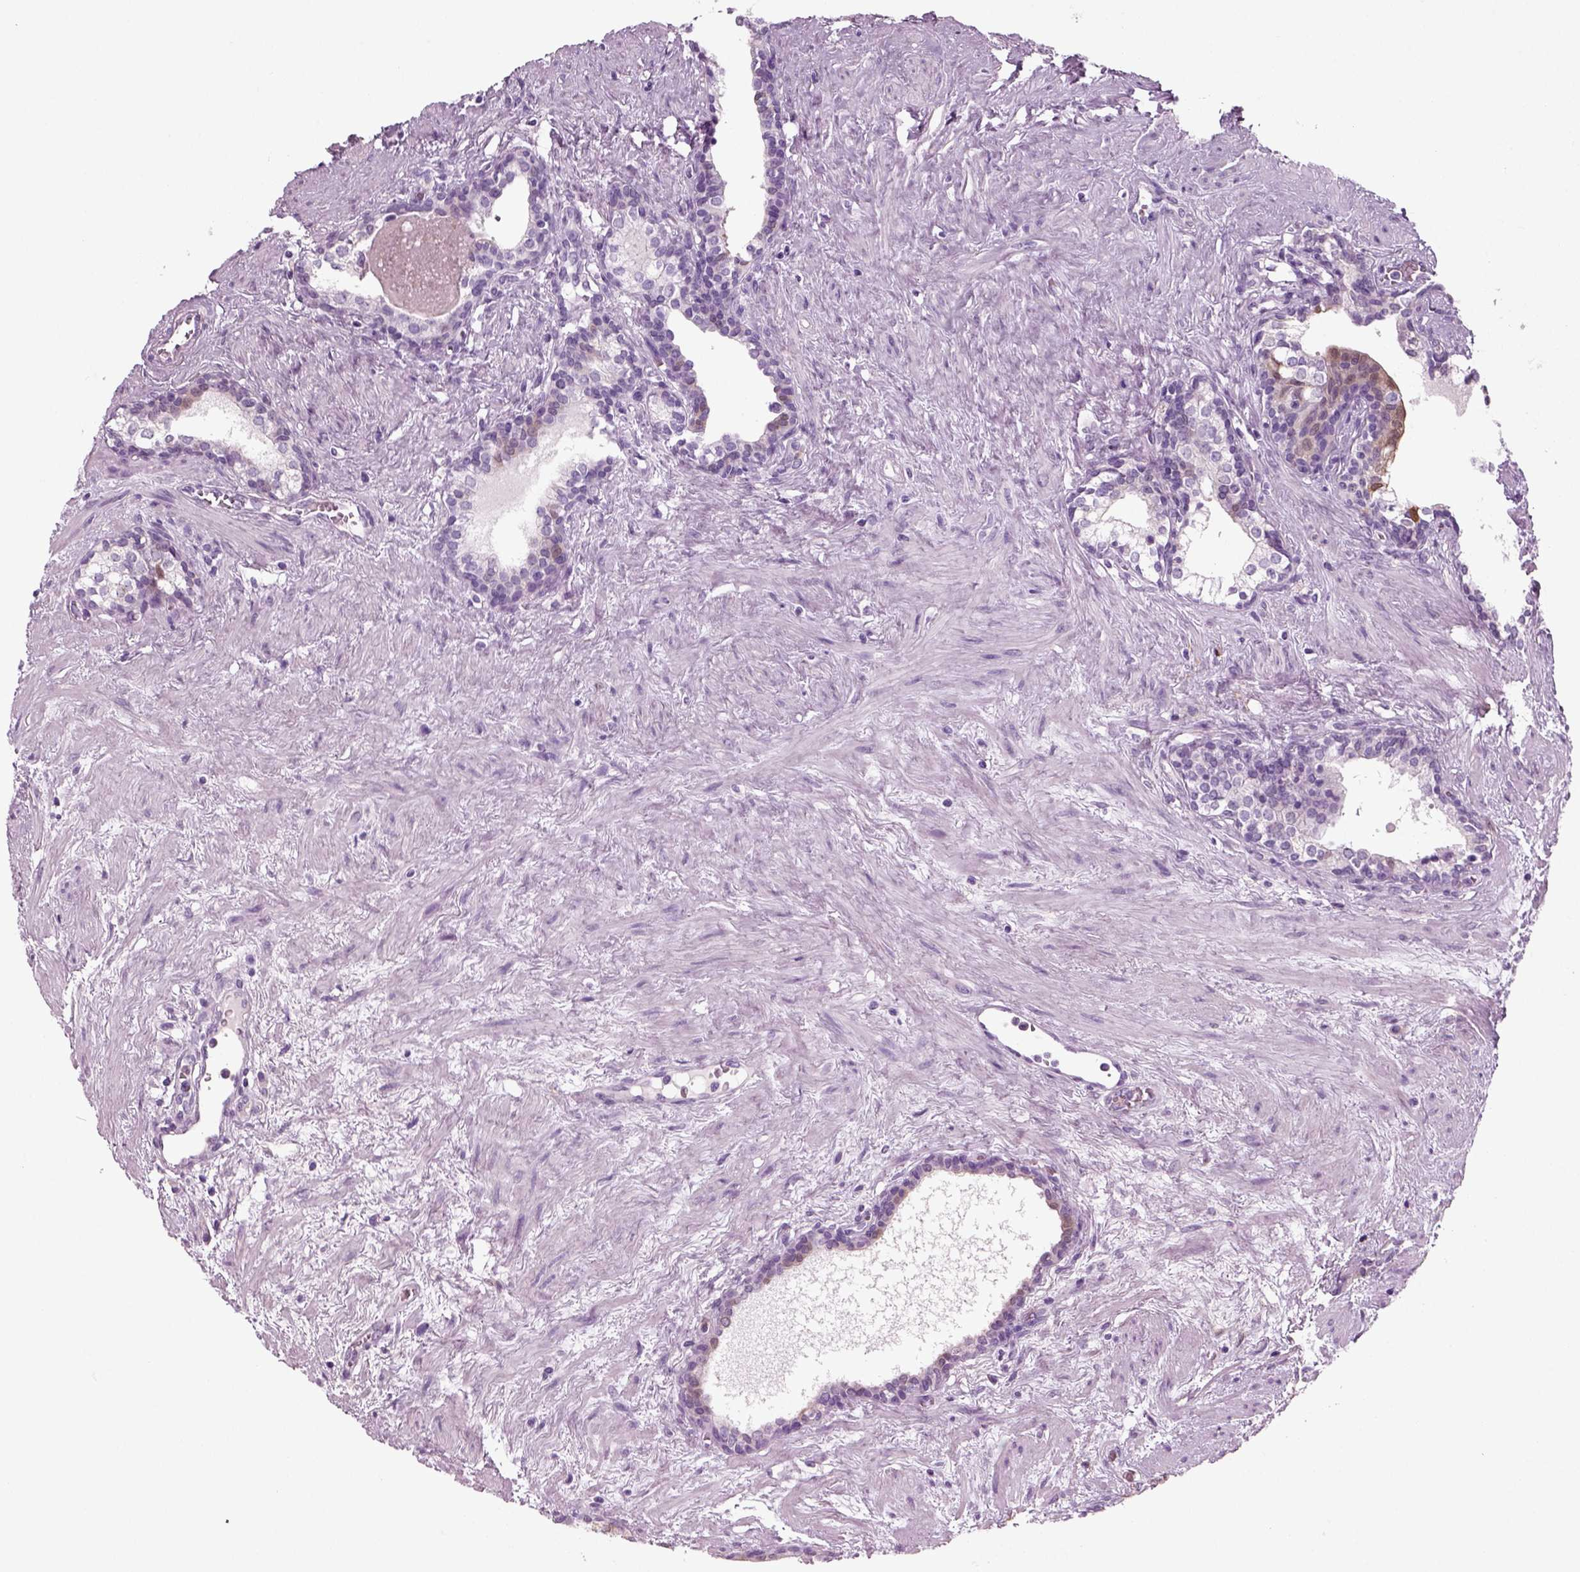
{"staining": {"intensity": "moderate", "quantity": "<25%", "location": "cytoplasmic/membranous"}, "tissue": "prostate cancer", "cell_type": "Tumor cells", "image_type": "cancer", "snomed": [{"axis": "morphology", "description": "Adenocarcinoma, NOS"}, {"axis": "morphology", "description": "Adenocarcinoma, High grade"}, {"axis": "topography", "description": "Prostate"}], "caption": "Immunohistochemical staining of adenocarcinoma (prostate) shows low levels of moderate cytoplasmic/membranous staining in approximately <25% of tumor cells.", "gene": "CRABP1", "patient": {"sex": "male", "age": 61}}